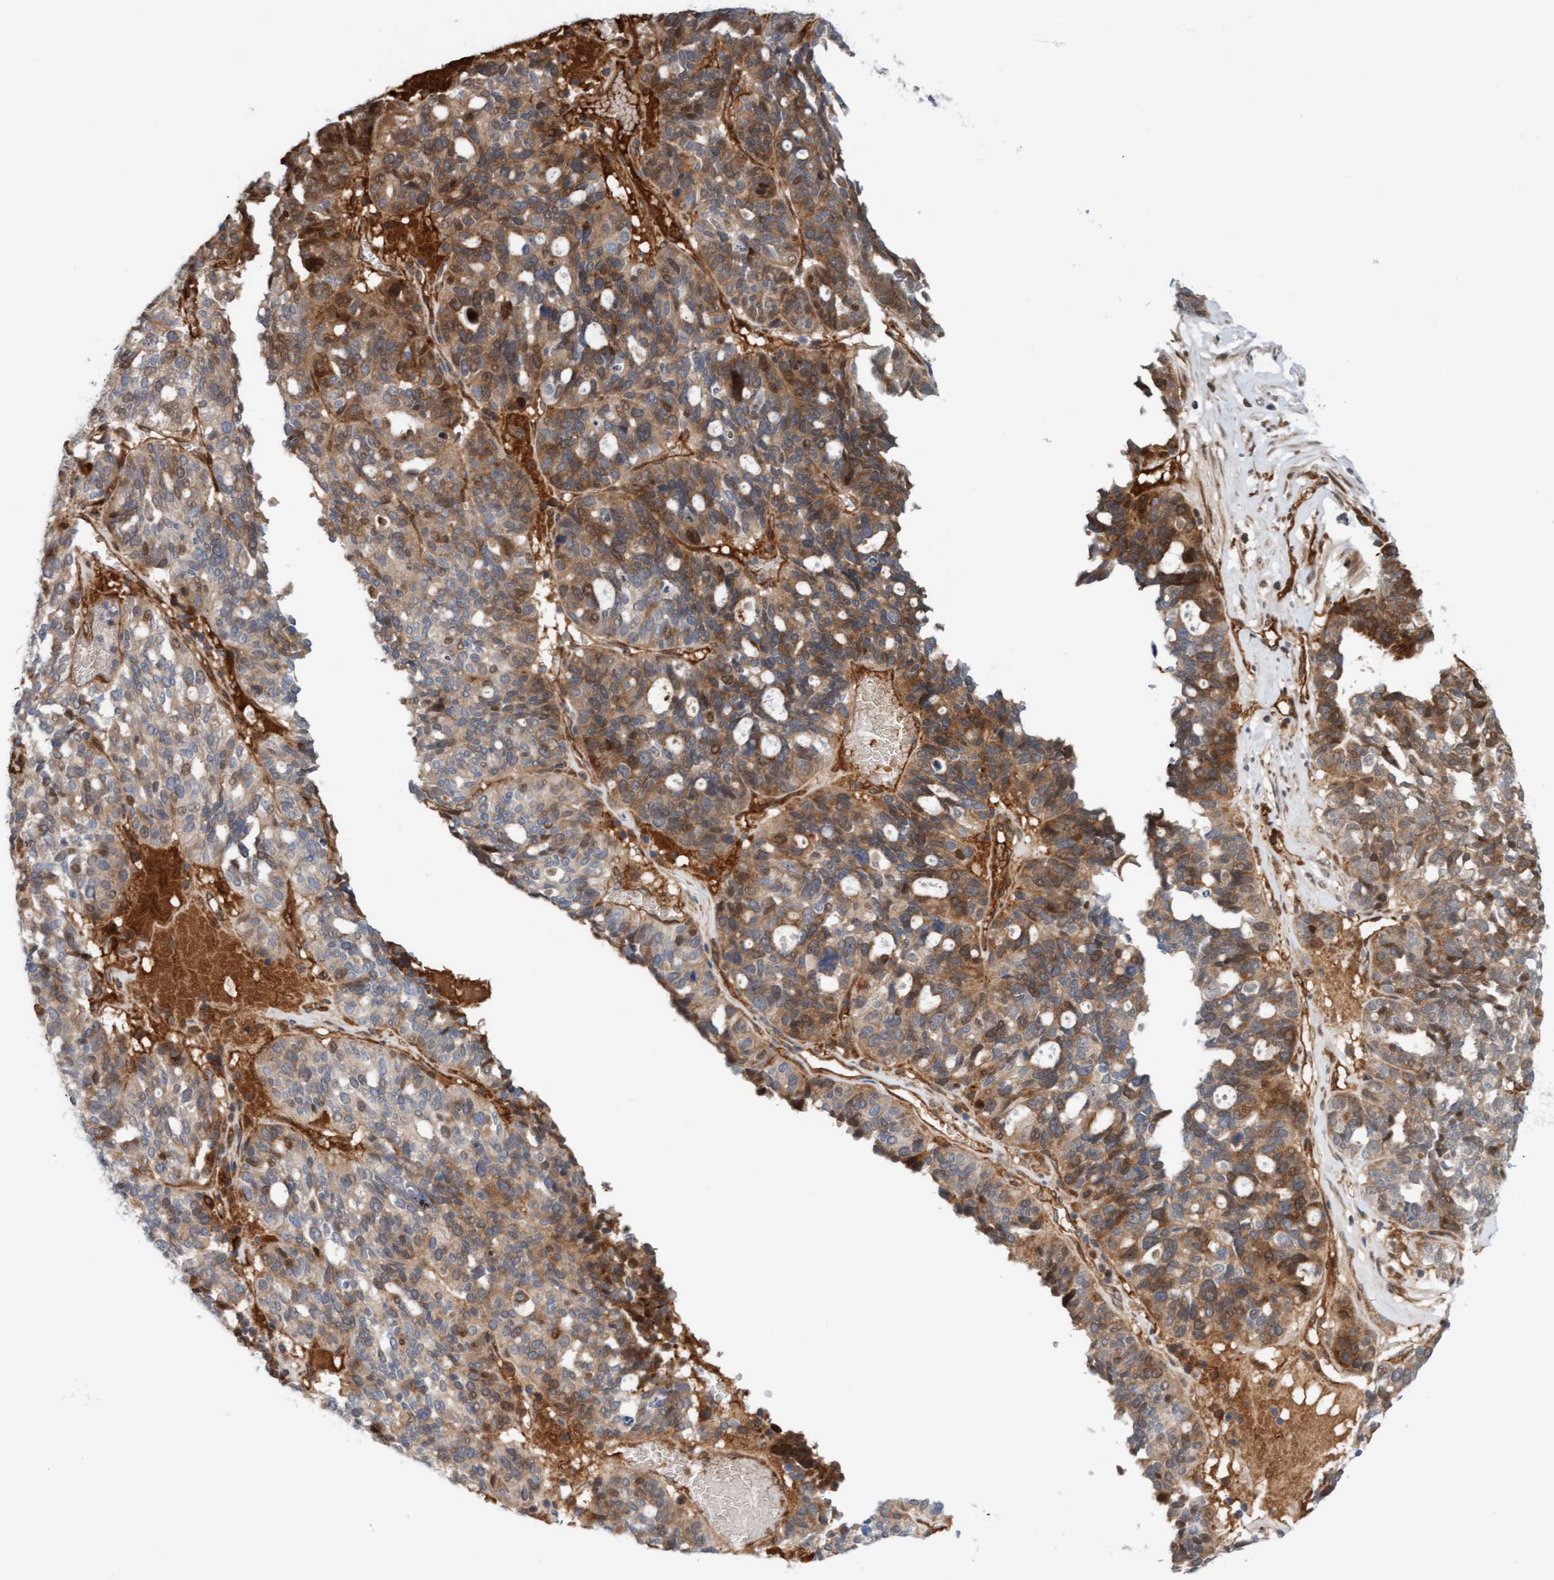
{"staining": {"intensity": "moderate", "quantity": ">75%", "location": "cytoplasmic/membranous"}, "tissue": "ovarian cancer", "cell_type": "Tumor cells", "image_type": "cancer", "snomed": [{"axis": "morphology", "description": "Cystadenocarcinoma, serous, NOS"}, {"axis": "topography", "description": "Ovary"}], "caption": "Immunohistochemical staining of human ovarian cancer (serous cystadenocarcinoma) demonstrates medium levels of moderate cytoplasmic/membranous protein positivity in about >75% of tumor cells.", "gene": "EIF4EBP1", "patient": {"sex": "female", "age": 59}}